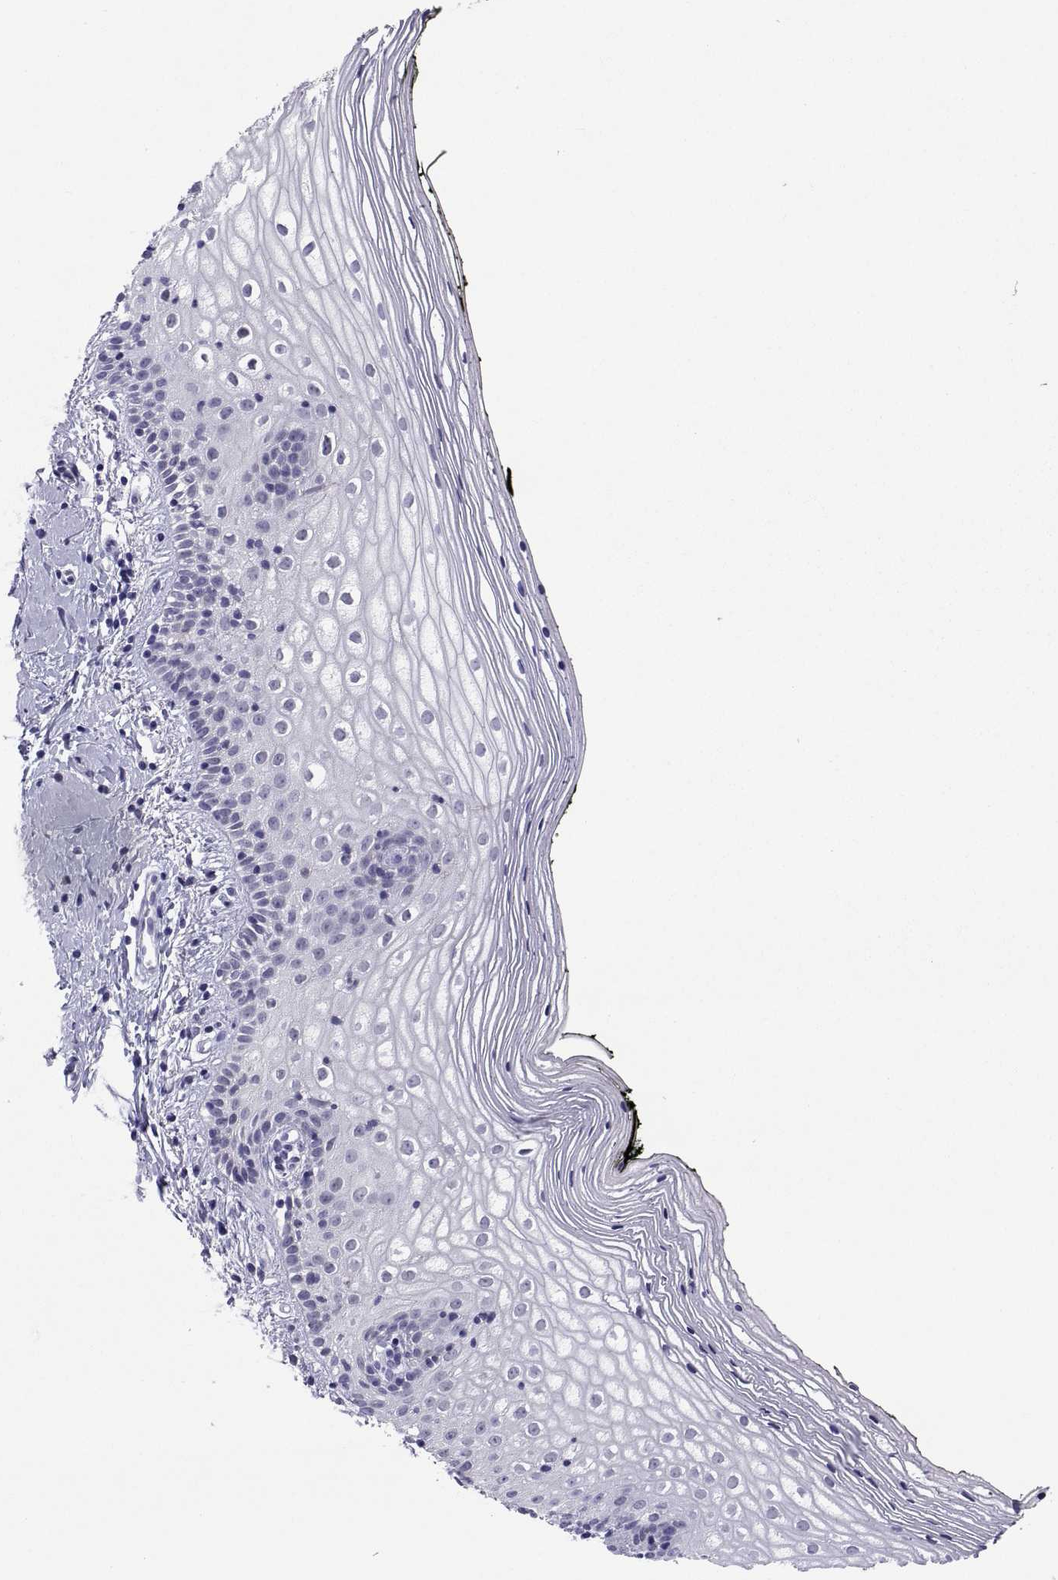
{"staining": {"intensity": "negative", "quantity": "none", "location": "none"}, "tissue": "vagina", "cell_type": "Squamous epithelial cells", "image_type": "normal", "snomed": [{"axis": "morphology", "description": "Normal tissue, NOS"}, {"axis": "topography", "description": "Vagina"}], "caption": "Immunohistochemical staining of unremarkable vagina reveals no significant positivity in squamous epithelial cells.", "gene": "CHCT1", "patient": {"sex": "female", "age": 47}}